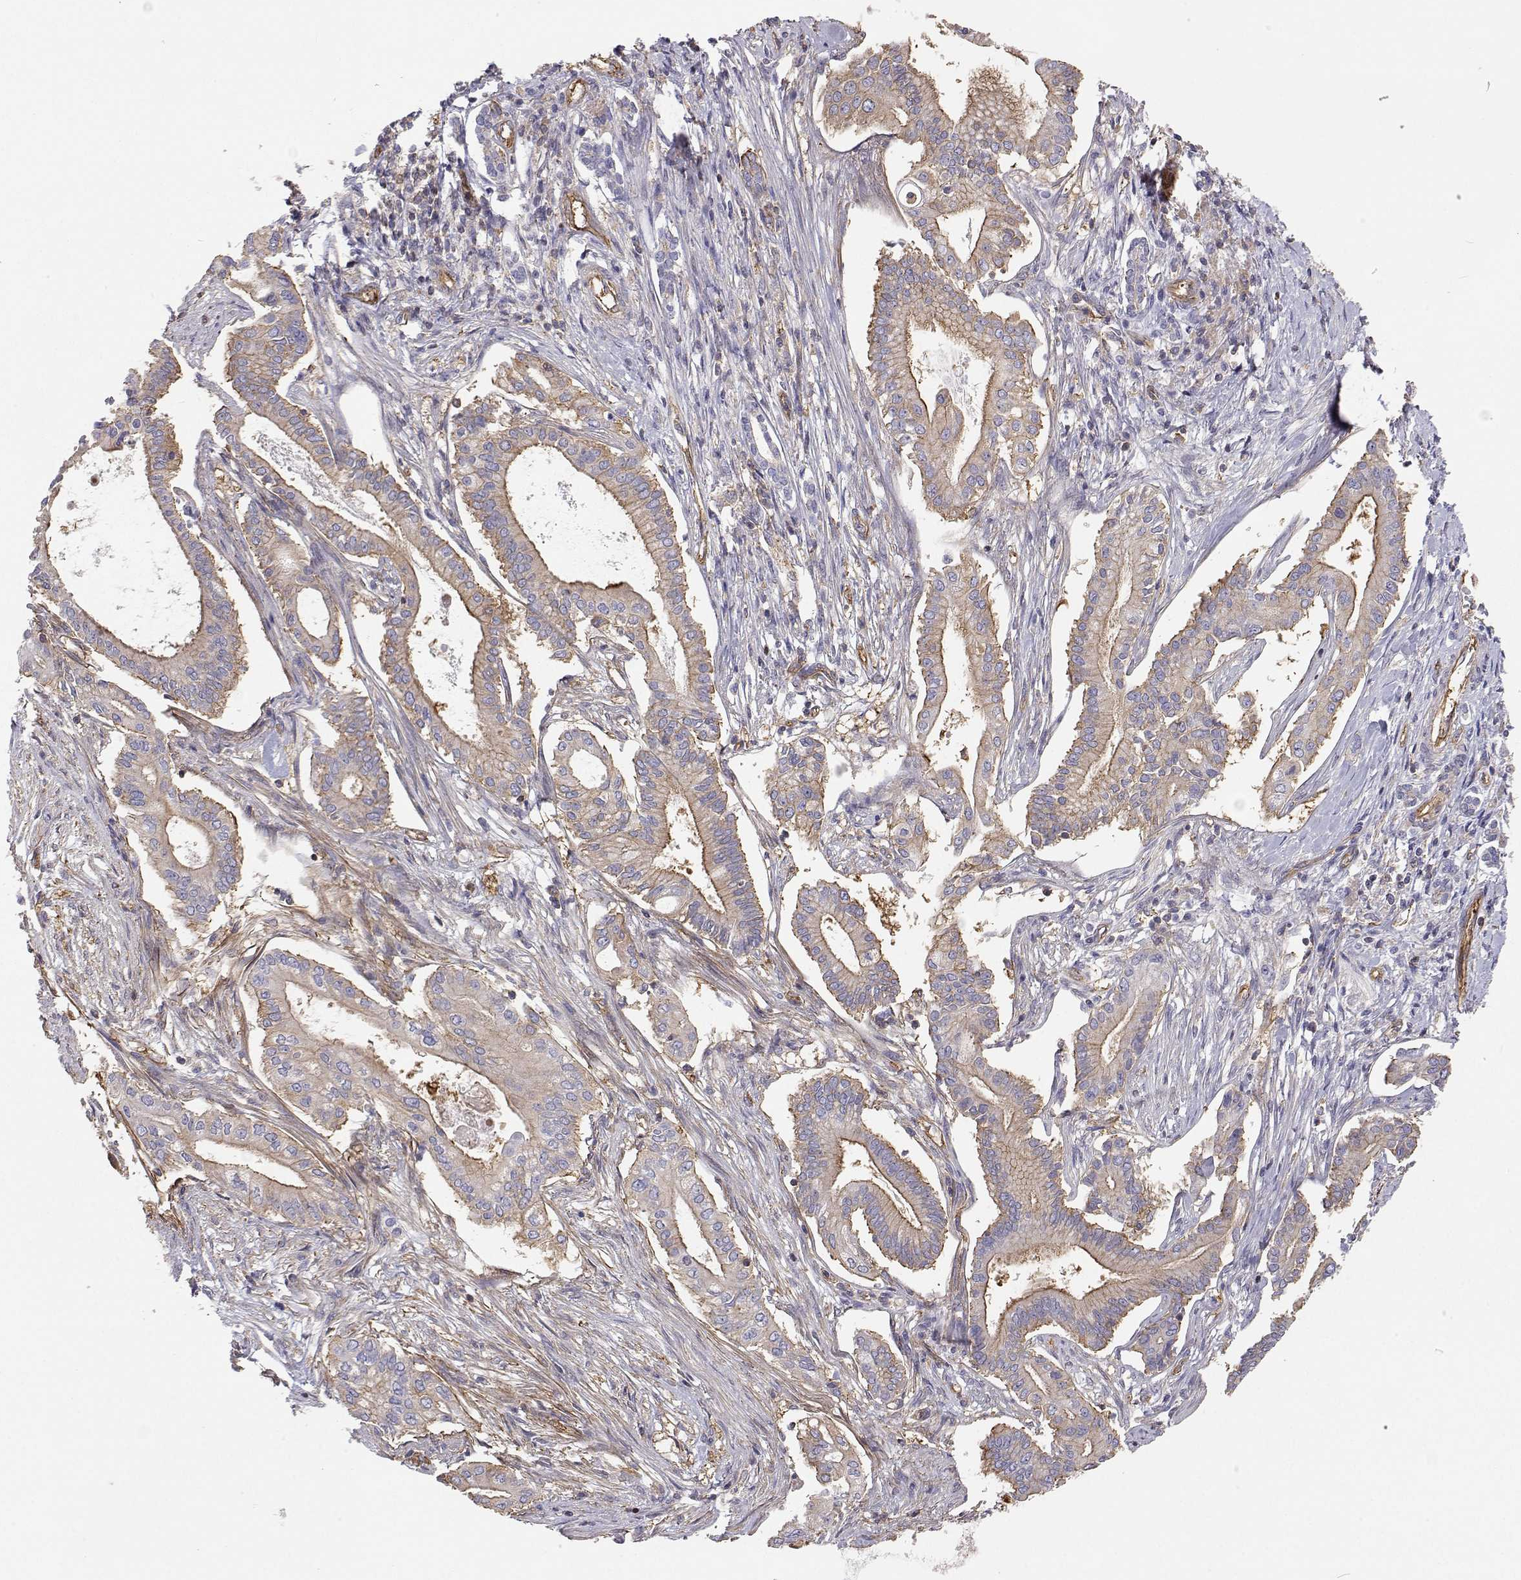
{"staining": {"intensity": "moderate", "quantity": "25%-75%", "location": "cytoplasmic/membranous"}, "tissue": "pancreatic cancer", "cell_type": "Tumor cells", "image_type": "cancer", "snomed": [{"axis": "morphology", "description": "Adenocarcinoma, NOS"}, {"axis": "topography", "description": "Pancreas"}], "caption": "Human pancreatic adenocarcinoma stained with a brown dye exhibits moderate cytoplasmic/membranous positive staining in about 25%-75% of tumor cells.", "gene": "MYH9", "patient": {"sex": "female", "age": 68}}